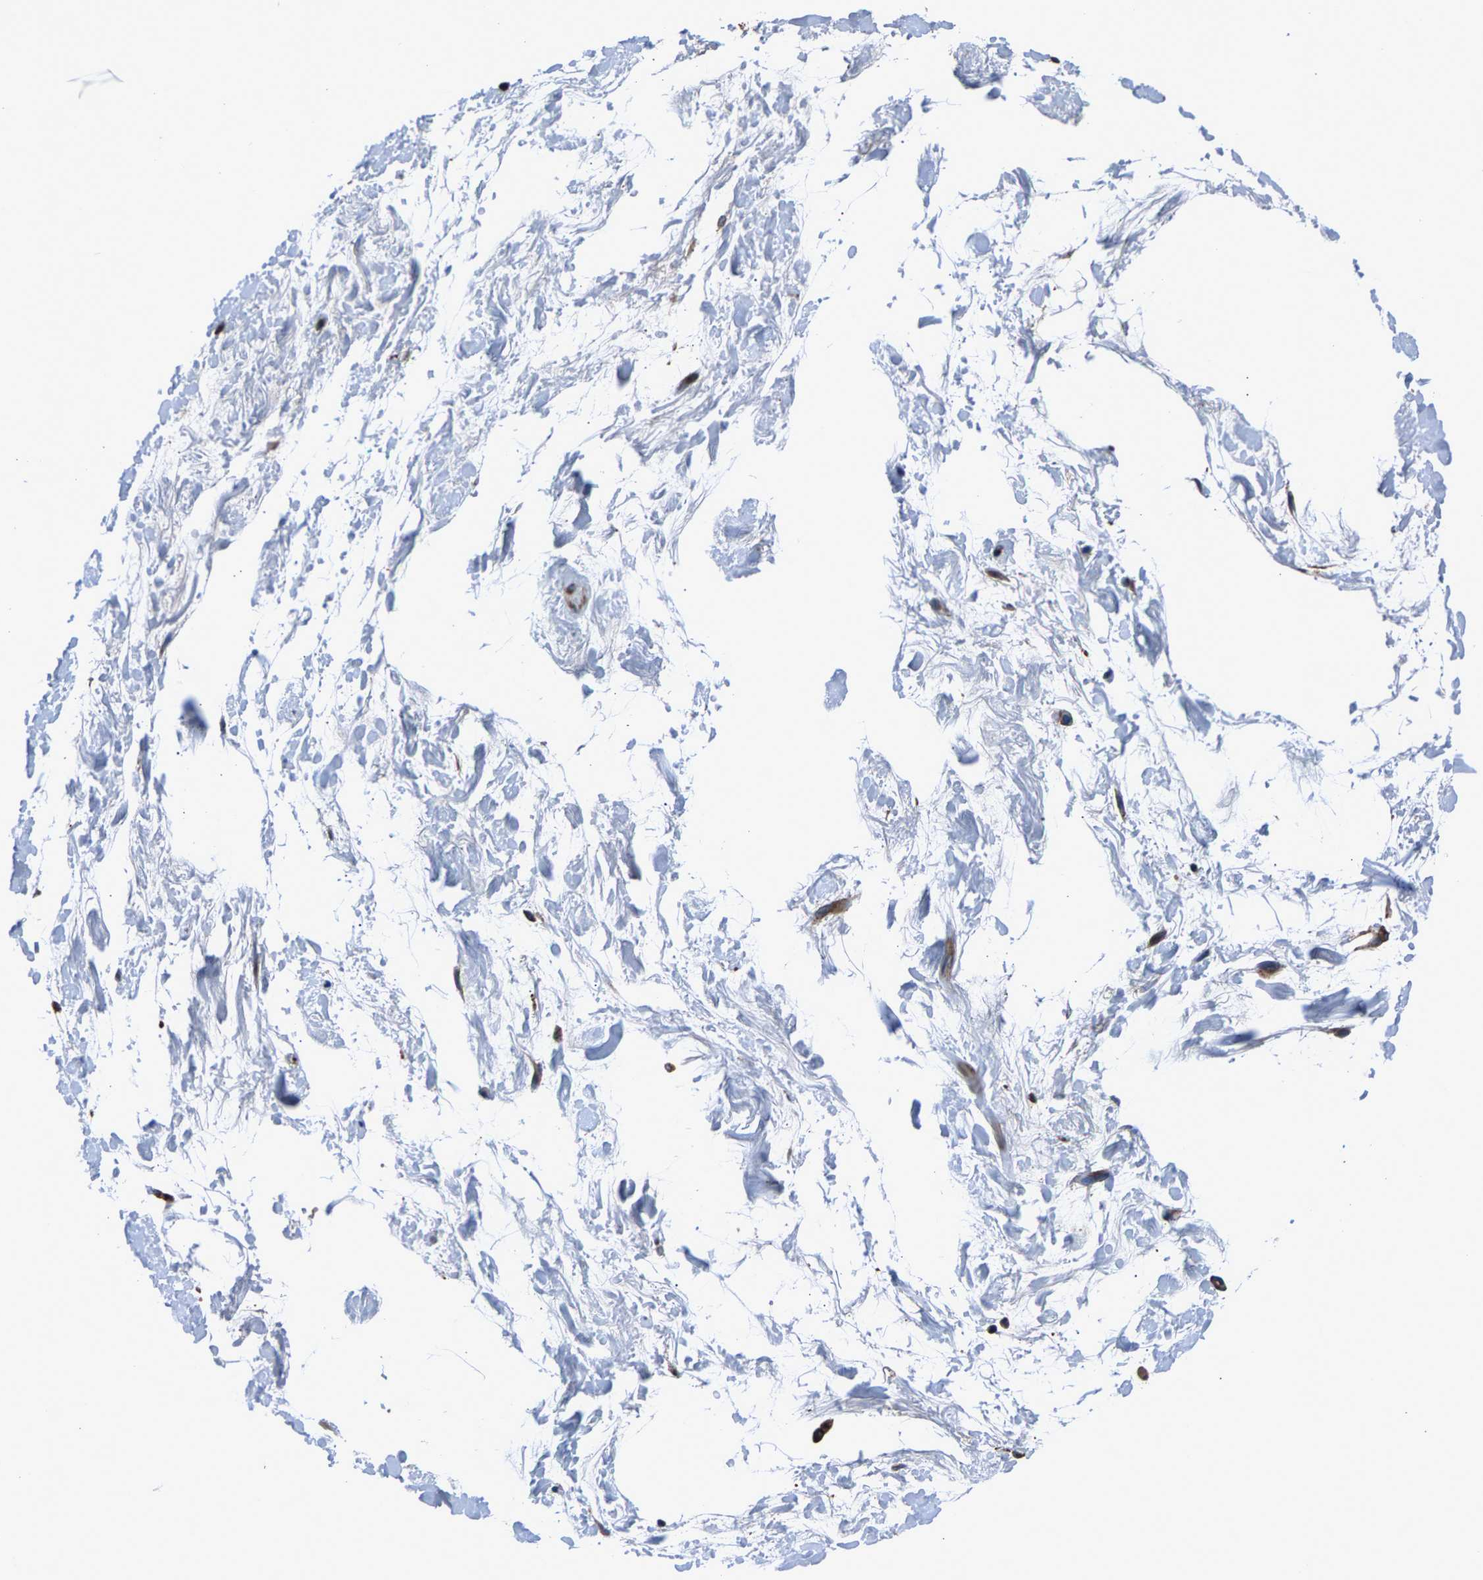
{"staining": {"intensity": "negative", "quantity": "none", "location": "none"}, "tissue": "adipose tissue", "cell_type": "Adipocytes", "image_type": "normal", "snomed": [{"axis": "morphology", "description": "Normal tissue, NOS"}, {"axis": "topography", "description": "Soft tissue"}], "caption": "Immunohistochemical staining of benign human adipose tissue demonstrates no significant staining in adipocytes.", "gene": "LPCAT1", "patient": {"sex": "male", "age": 72}}